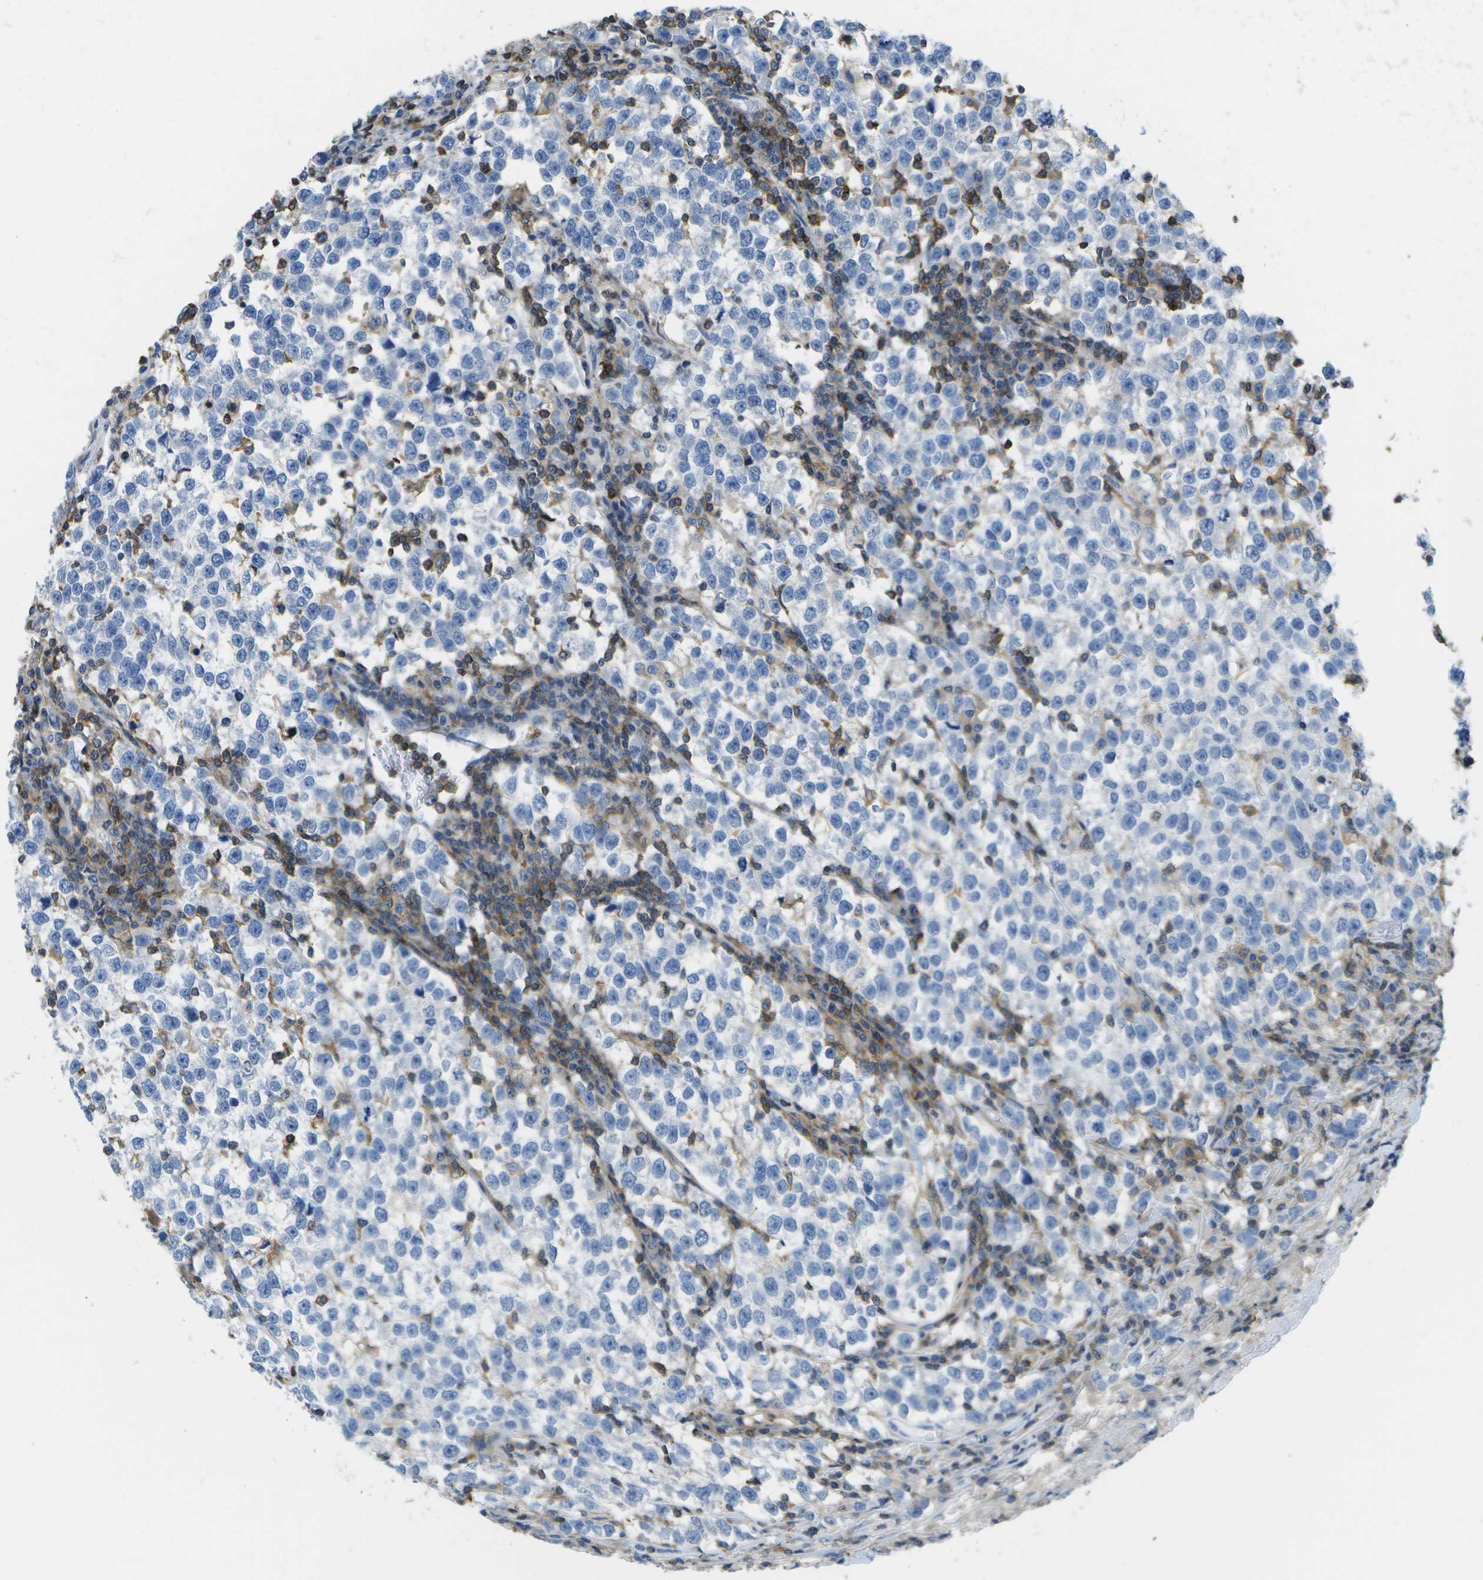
{"staining": {"intensity": "negative", "quantity": "none", "location": "none"}, "tissue": "testis cancer", "cell_type": "Tumor cells", "image_type": "cancer", "snomed": [{"axis": "morphology", "description": "Normal tissue, NOS"}, {"axis": "morphology", "description": "Seminoma, NOS"}, {"axis": "topography", "description": "Testis"}], "caption": "Testis cancer was stained to show a protein in brown. There is no significant positivity in tumor cells. Nuclei are stained in blue.", "gene": "RCSD1", "patient": {"sex": "male", "age": 43}}